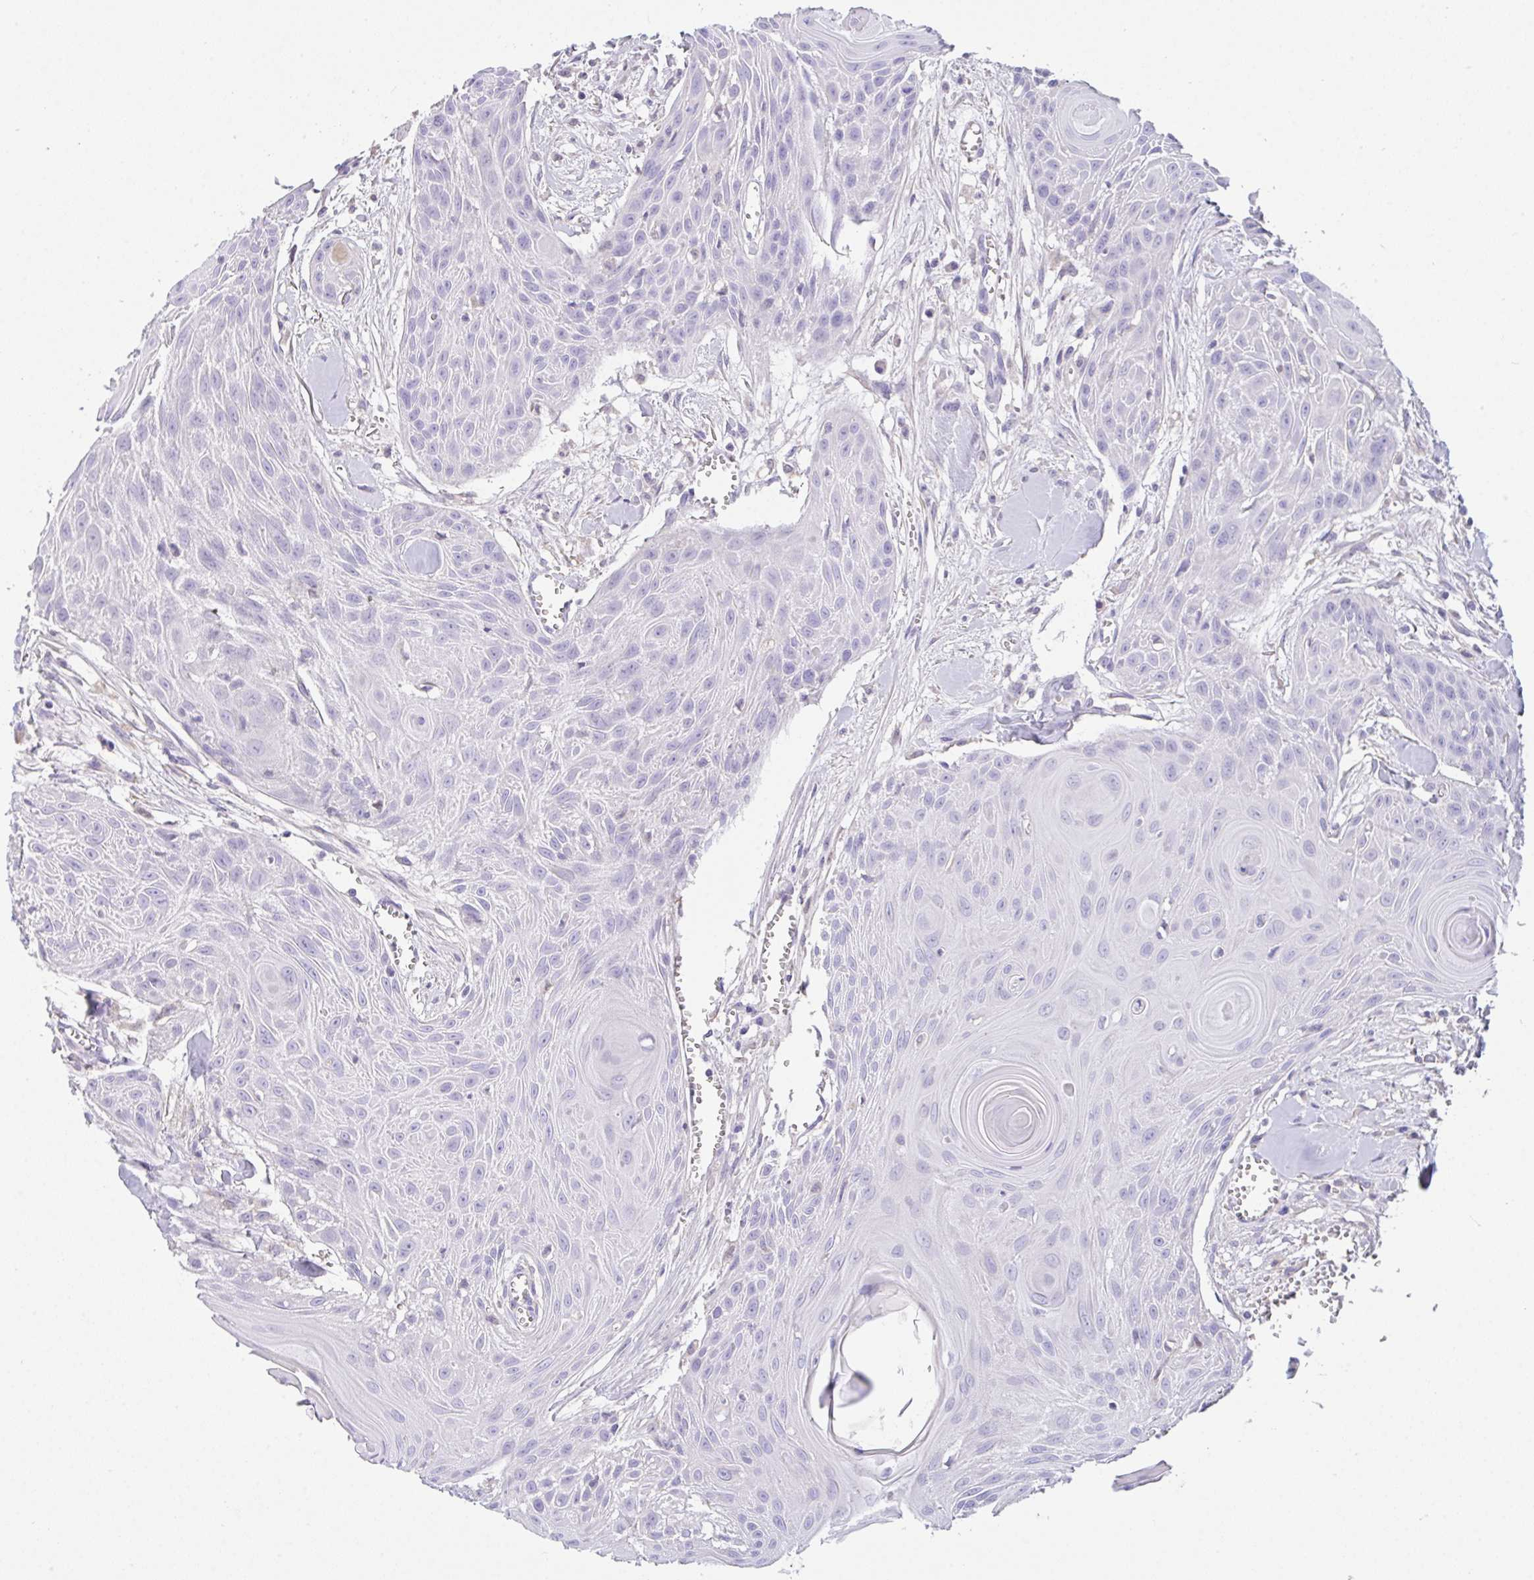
{"staining": {"intensity": "negative", "quantity": "none", "location": "none"}, "tissue": "head and neck cancer", "cell_type": "Tumor cells", "image_type": "cancer", "snomed": [{"axis": "morphology", "description": "Squamous cell carcinoma, NOS"}, {"axis": "topography", "description": "Lymph node"}, {"axis": "topography", "description": "Salivary gland"}, {"axis": "topography", "description": "Head-Neck"}], "caption": "The micrograph displays no staining of tumor cells in head and neck cancer.", "gene": "CA10", "patient": {"sex": "female", "age": 74}}